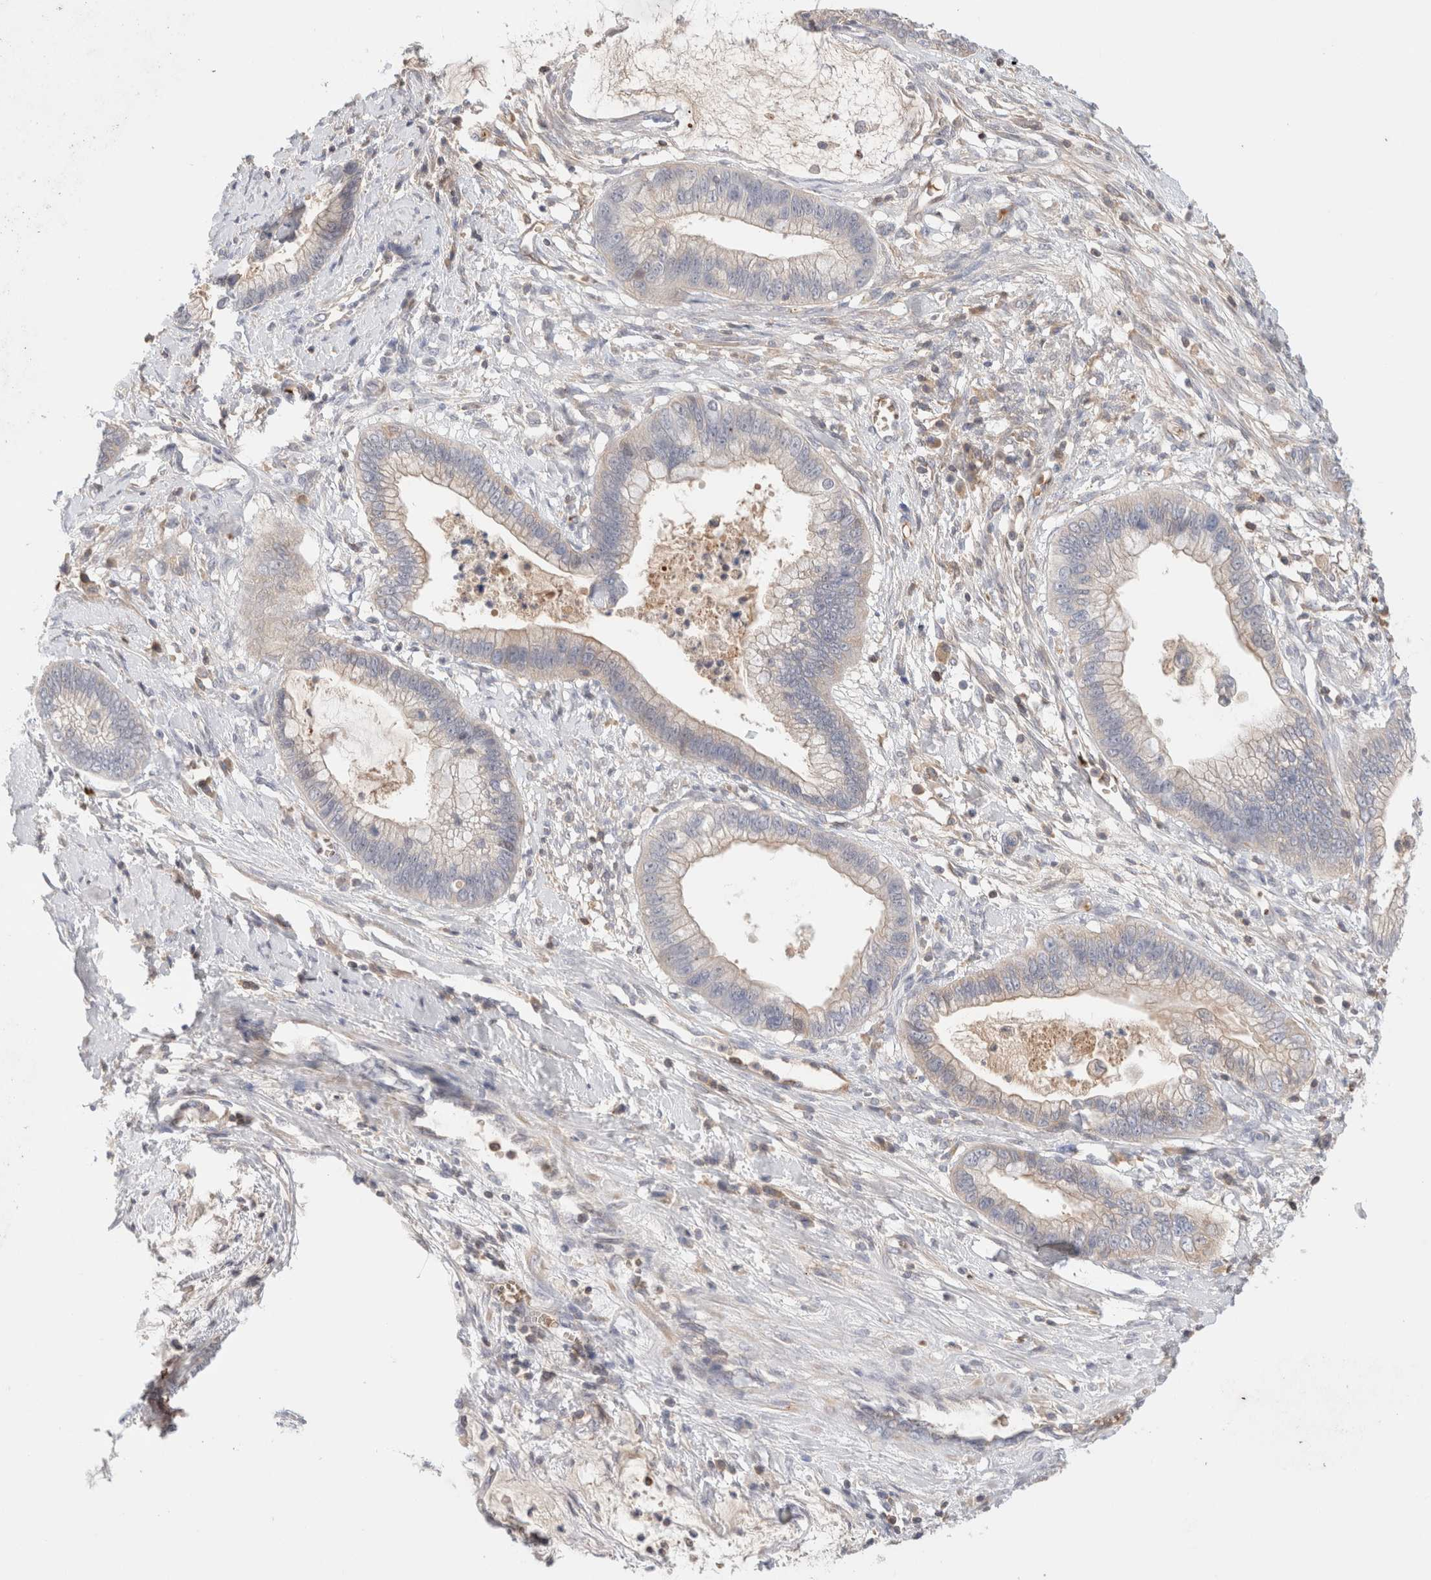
{"staining": {"intensity": "weak", "quantity": "<25%", "location": "cytoplasmic/membranous"}, "tissue": "cervical cancer", "cell_type": "Tumor cells", "image_type": "cancer", "snomed": [{"axis": "morphology", "description": "Adenocarcinoma, NOS"}, {"axis": "topography", "description": "Cervix"}], "caption": "Human adenocarcinoma (cervical) stained for a protein using immunohistochemistry exhibits no expression in tumor cells.", "gene": "MST1", "patient": {"sex": "female", "age": 44}}